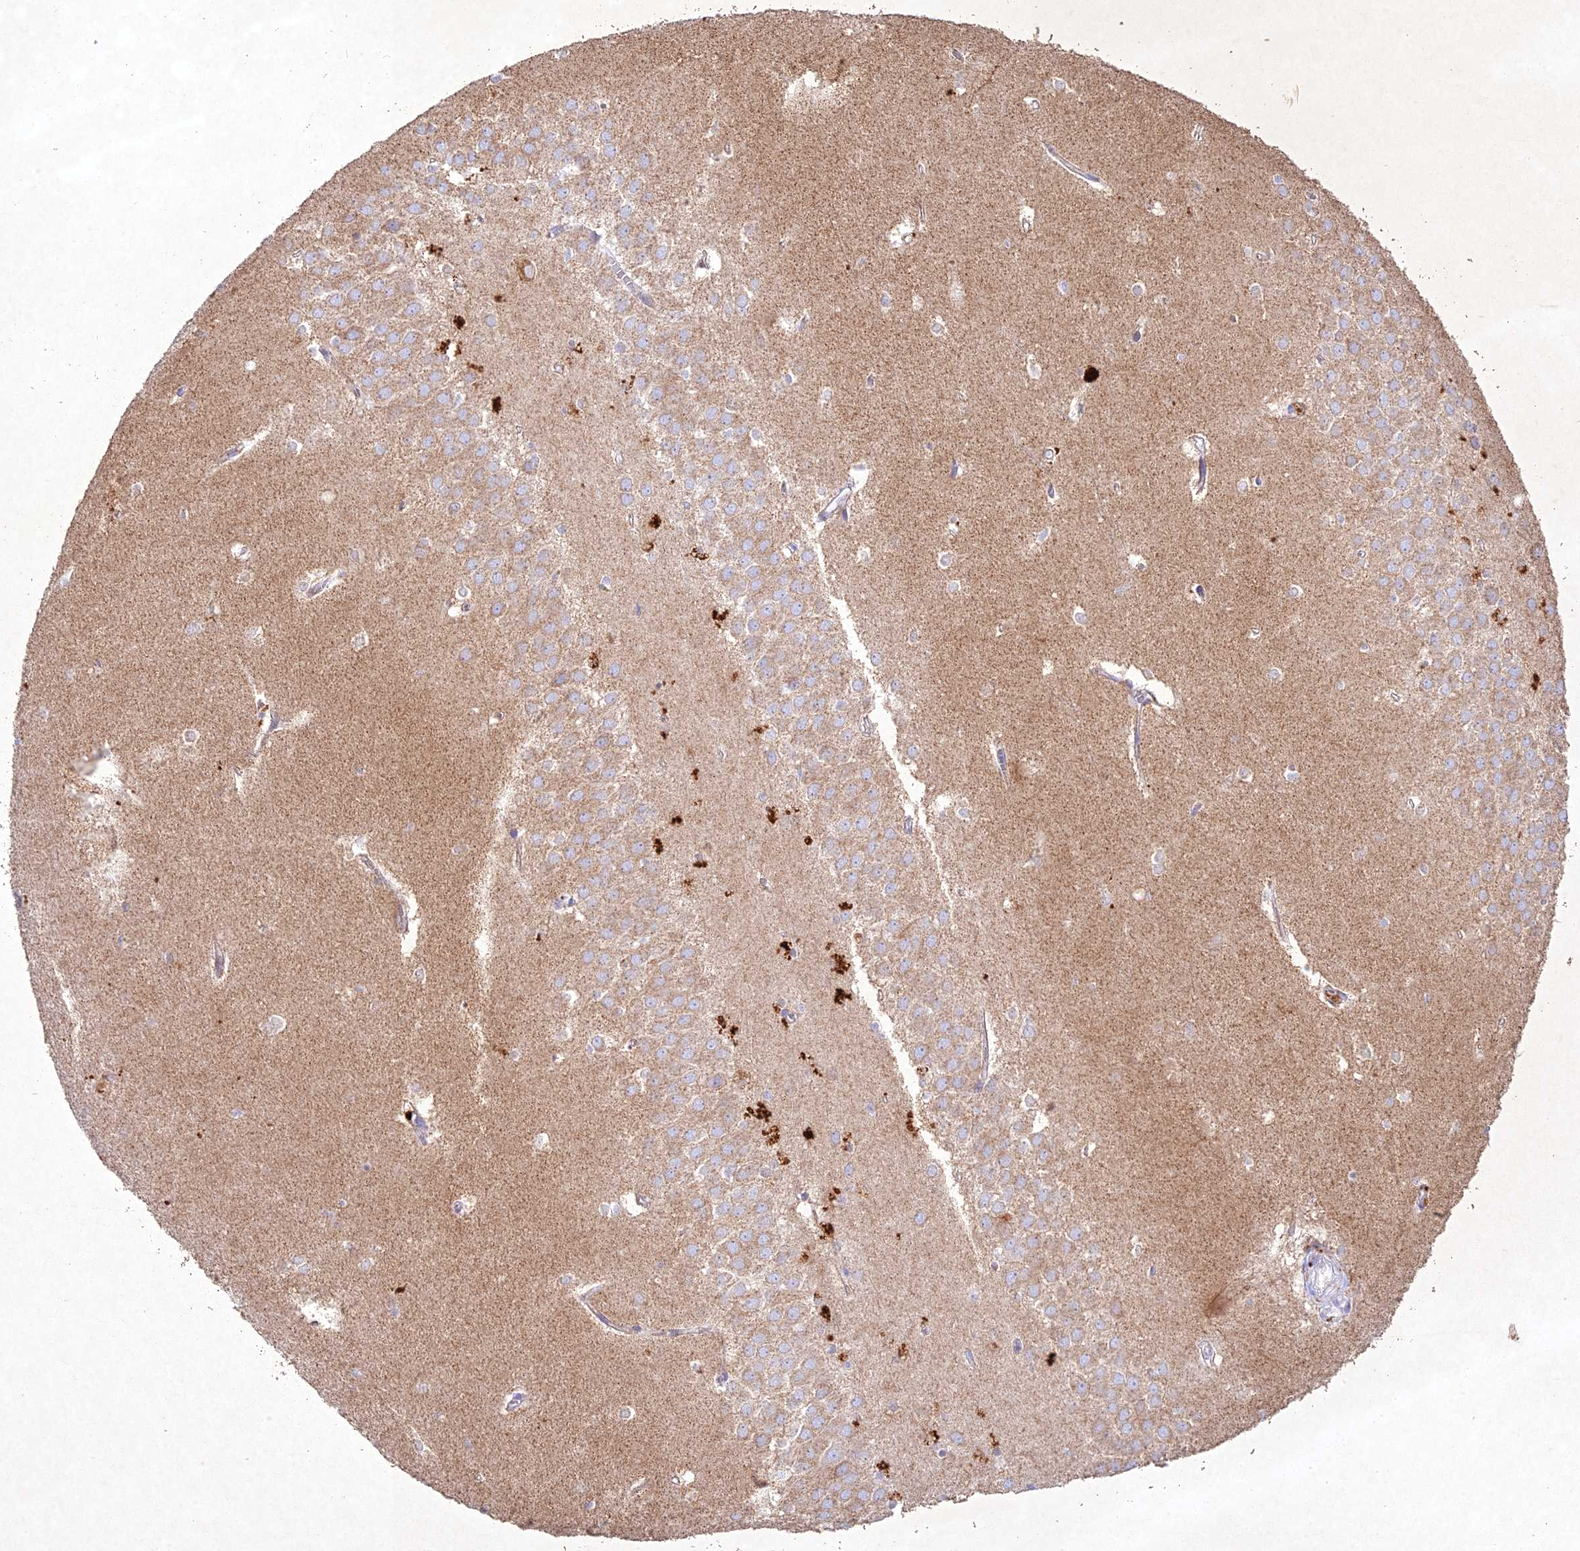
{"staining": {"intensity": "negative", "quantity": "none", "location": "none"}, "tissue": "hippocampus", "cell_type": "Glial cells", "image_type": "normal", "snomed": [{"axis": "morphology", "description": "Normal tissue, NOS"}, {"axis": "topography", "description": "Hippocampus"}], "caption": "DAB immunohistochemical staining of unremarkable human hippocampus exhibits no significant positivity in glial cells.", "gene": "NDUFV1", "patient": {"sex": "female", "age": 64}}